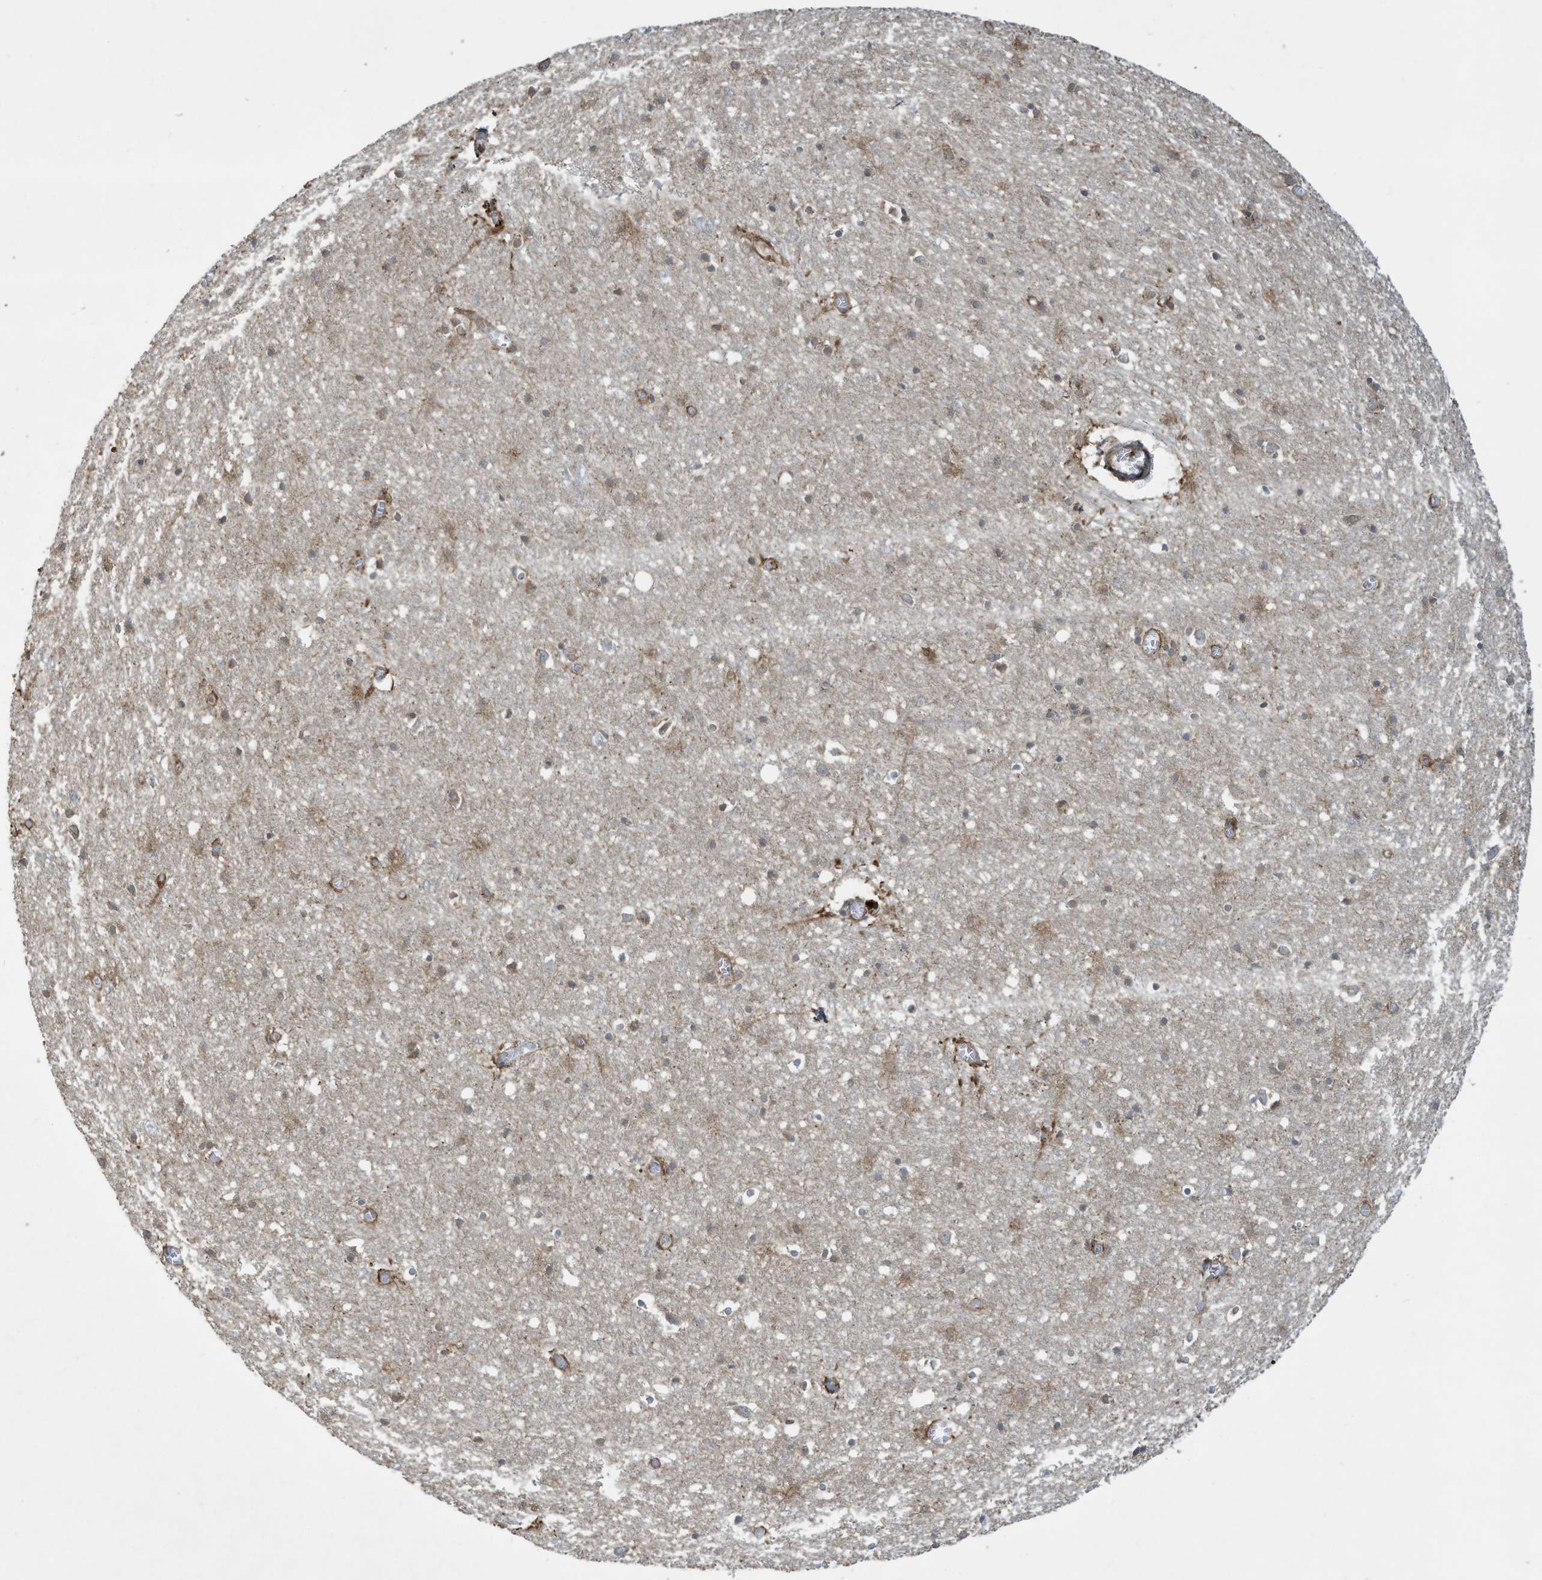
{"staining": {"intensity": "strong", "quantity": "25%-75%", "location": "cytoplasmic/membranous"}, "tissue": "cerebral cortex", "cell_type": "Endothelial cells", "image_type": "normal", "snomed": [{"axis": "morphology", "description": "Normal tissue, NOS"}, {"axis": "topography", "description": "Cerebral cortex"}], "caption": "DAB (3,3'-diaminobenzidine) immunohistochemical staining of normal cerebral cortex demonstrates strong cytoplasmic/membranous protein staining in about 25%-75% of endothelial cells.", "gene": "DDIT4", "patient": {"sex": "female", "age": 64}}